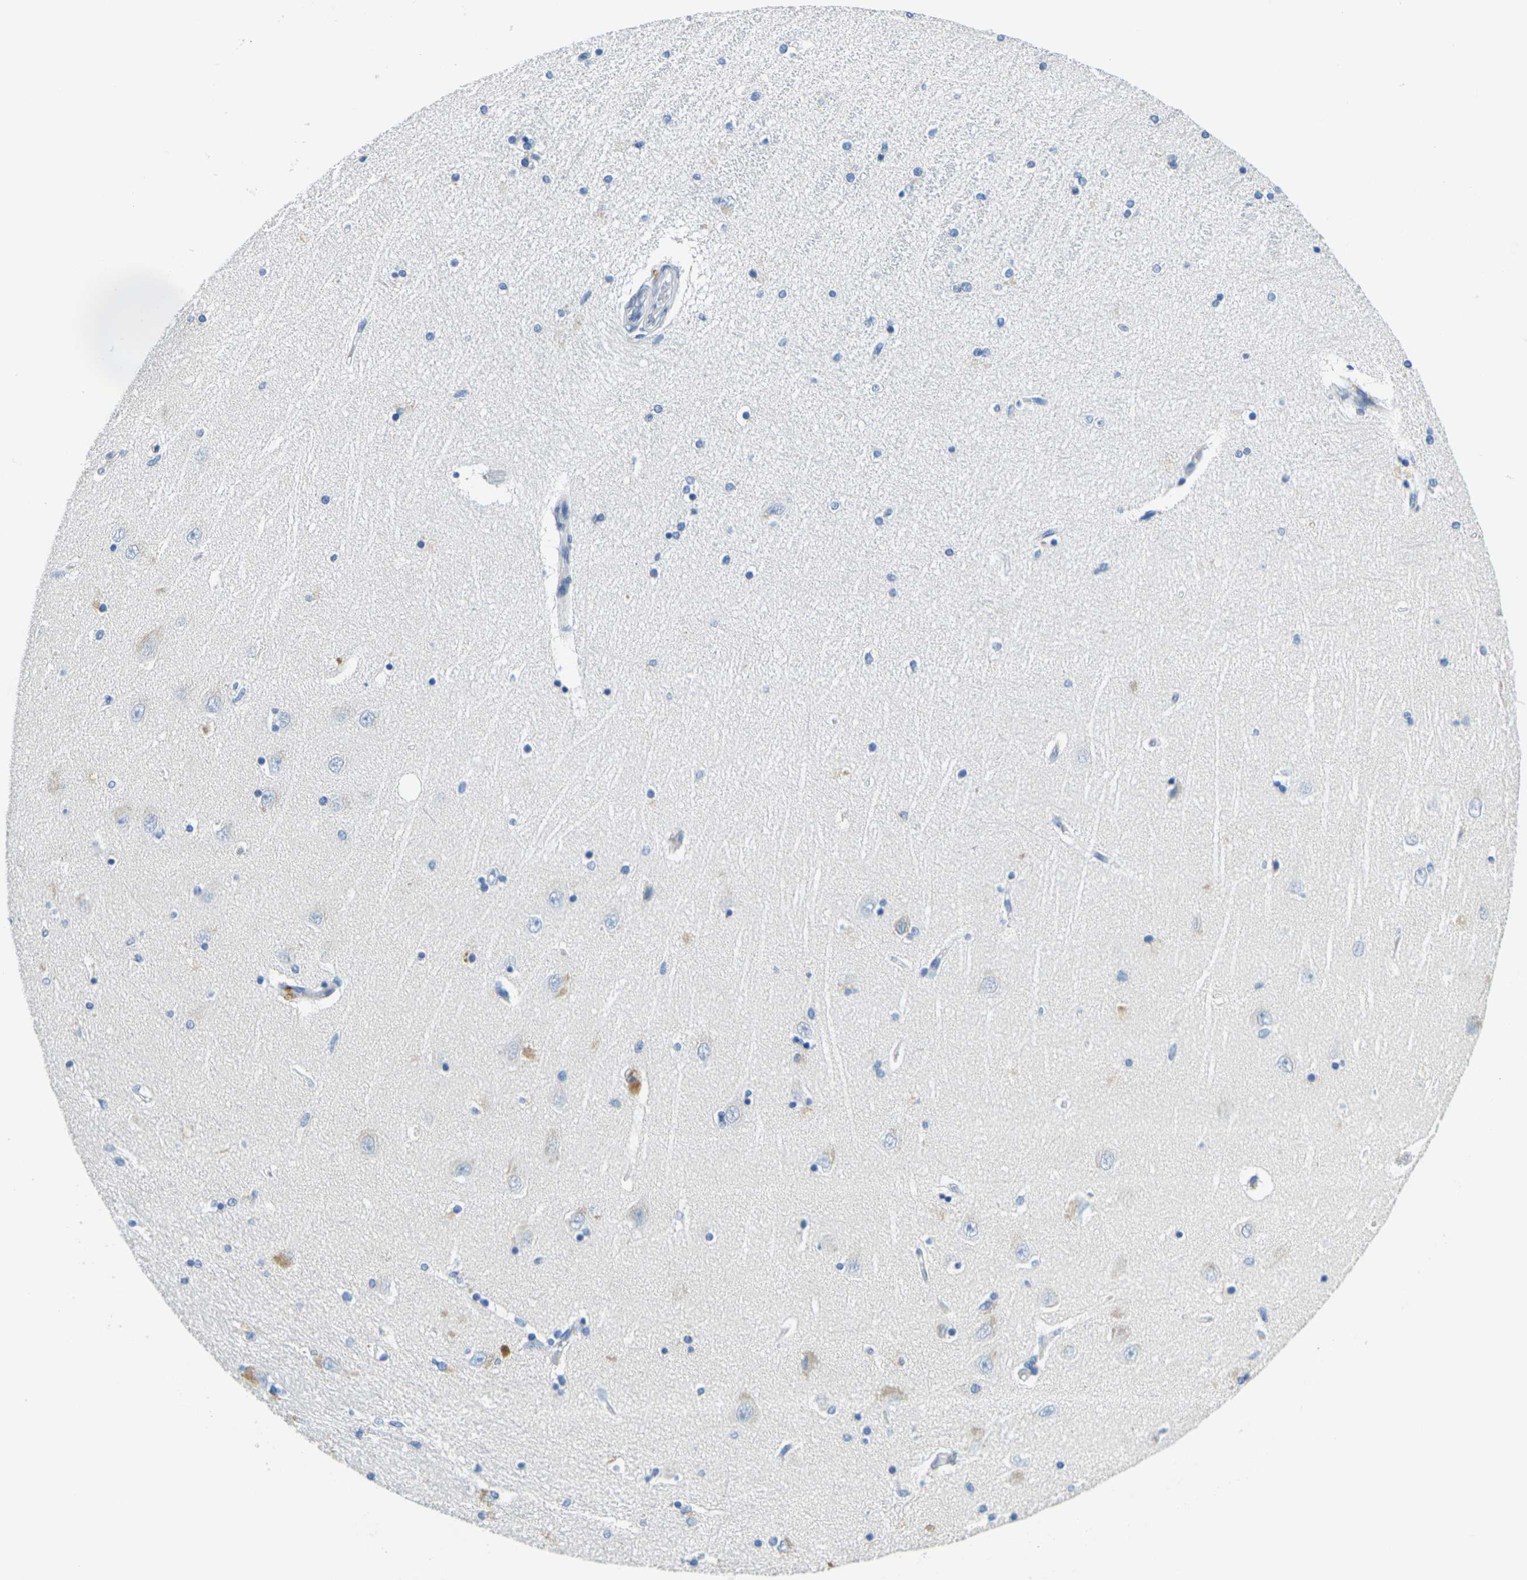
{"staining": {"intensity": "negative", "quantity": "none", "location": "none"}, "tissue": "hippocampus", "cell_type": "Glial cells", "image_type": "normal", "snomed": [{"axis": "morphology", "description": "Normal tissue, NOS"}, {"axis": "topography", "description": "Hippocampus"}], "caption": "Image shows no protein positivity in glial cells of unremarkable hippocampus.", "gene": "GPR15", "patient": {"sex": "female", "age": 54}}